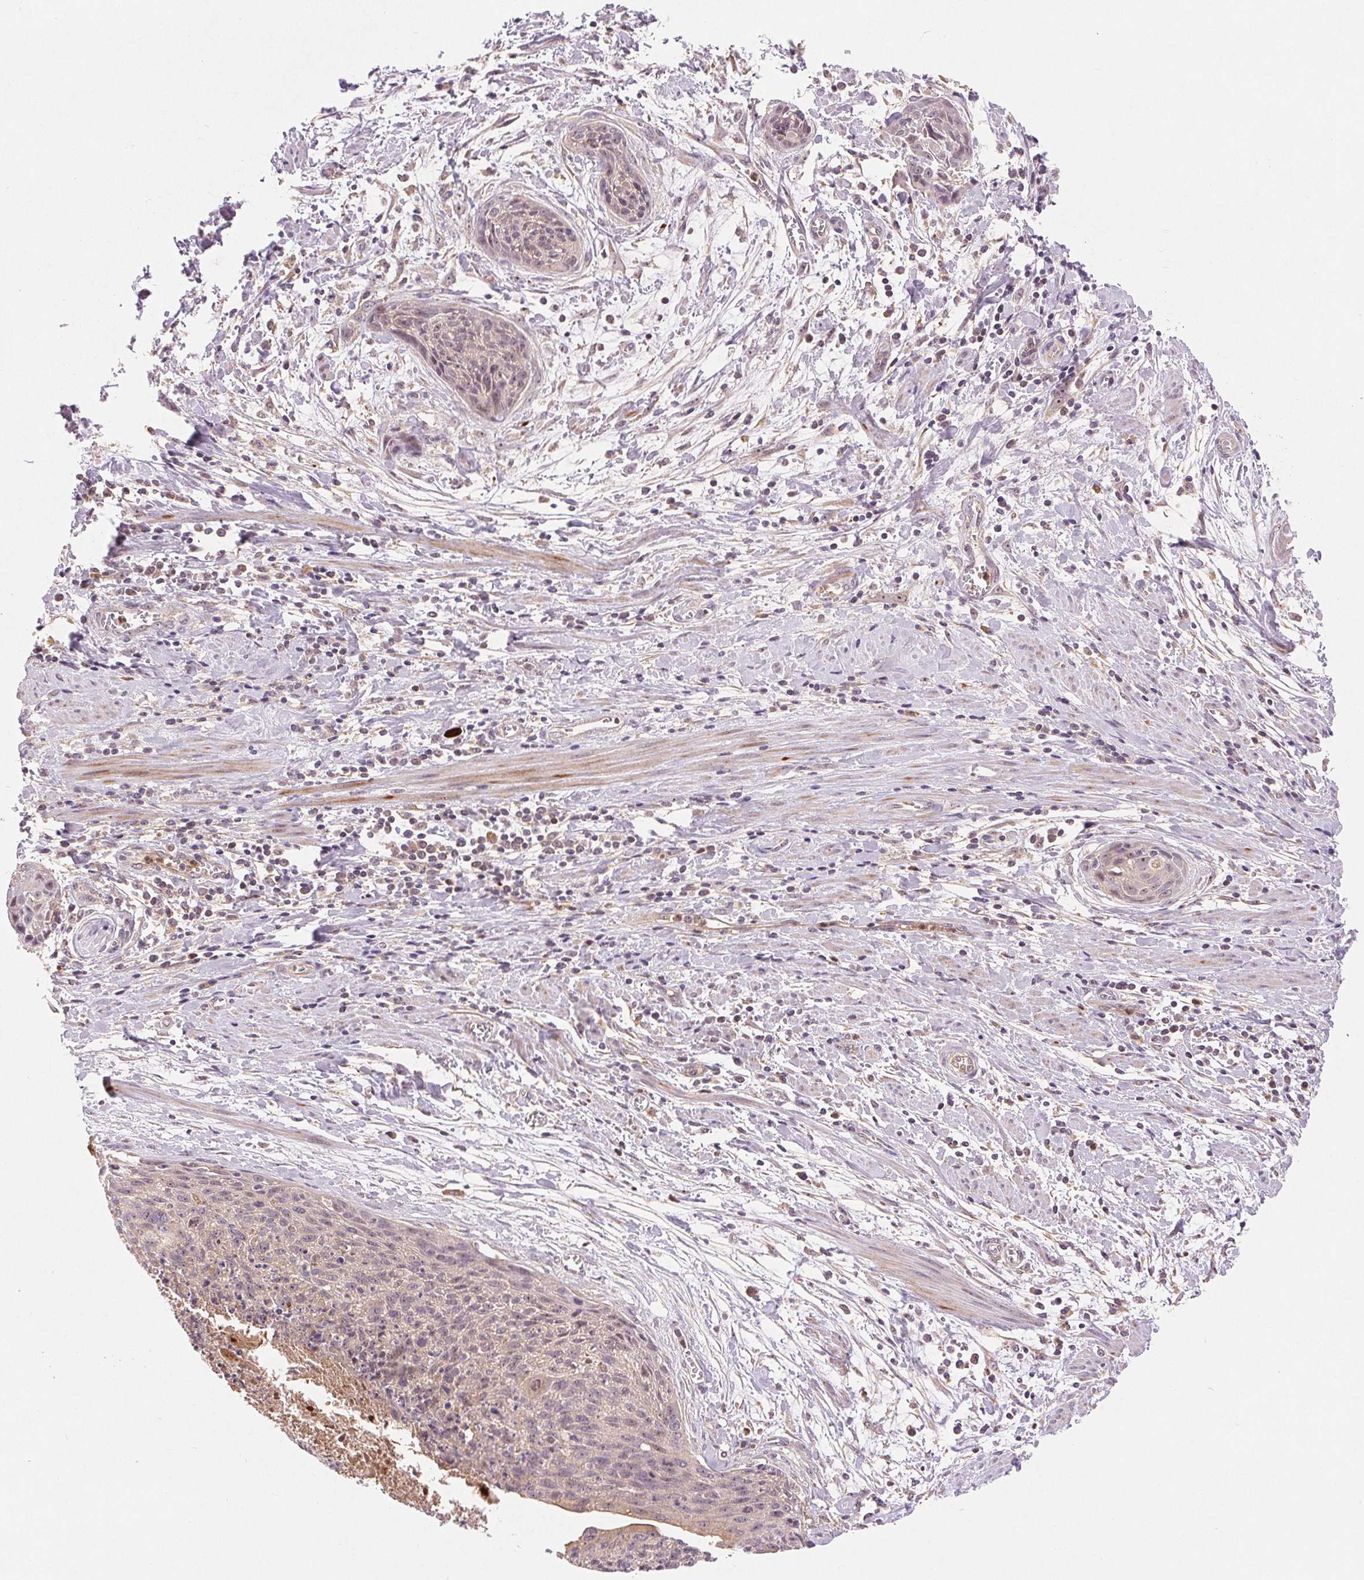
{"staining": {"intensity": "negative", "quantity": "none", "location": "none"}, "tissue": "cervical cancer", "cell_type": "Tumor cells", "image_type": "cancer", "snomed": [{"axis": "morphology", "description": "Squamous cell carcinoma, NOS"}, {"axis": "topography", "description": "Cervix"}], "caption": "DAB immunohistochemical staining of cervical squamous cell carcinoma reveals no significant positivity in tumor cells.", "gene": "RANBP3L", "patient": {"sex": "female", "age": 55}}